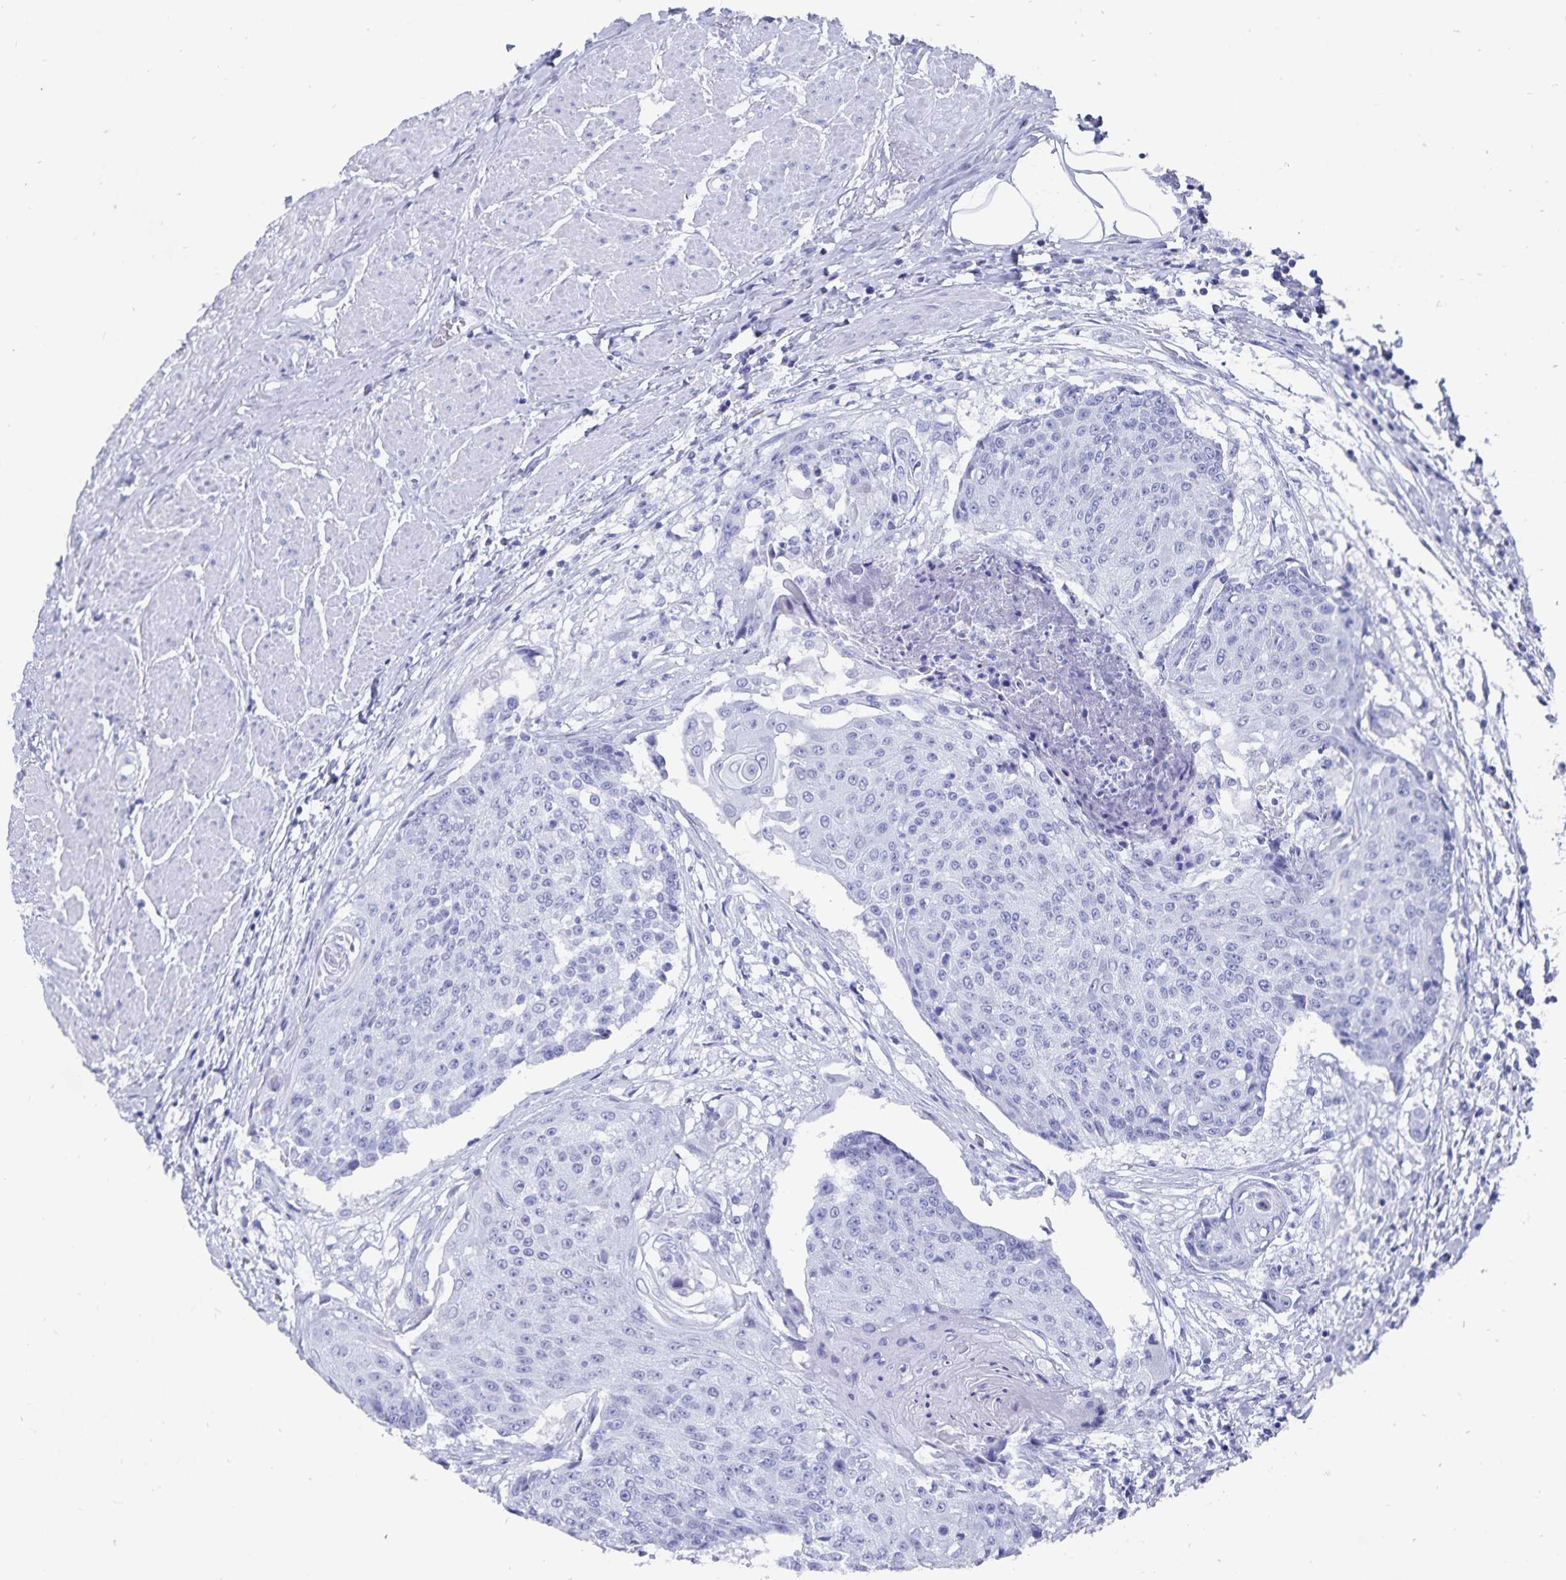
{"staining": {"intensity": "negative", "quantity": "none", "location": "none"}, "tissue": "urothelial cancer", "cell_type": "Tumor cells", "image_type": "cancer", "snomed": [{"axis": "morphology", "description": "Urothelial carcinoma, High grade"}, {"axis": "topography", "description": "Urinary bladder"}], "caption": "This is an IHC image of high-grade urothelial carcinoma. There is no positivity in tumor cells.", "gene": "ADH1A", "patient": {"sex": "female", "age": 63}}